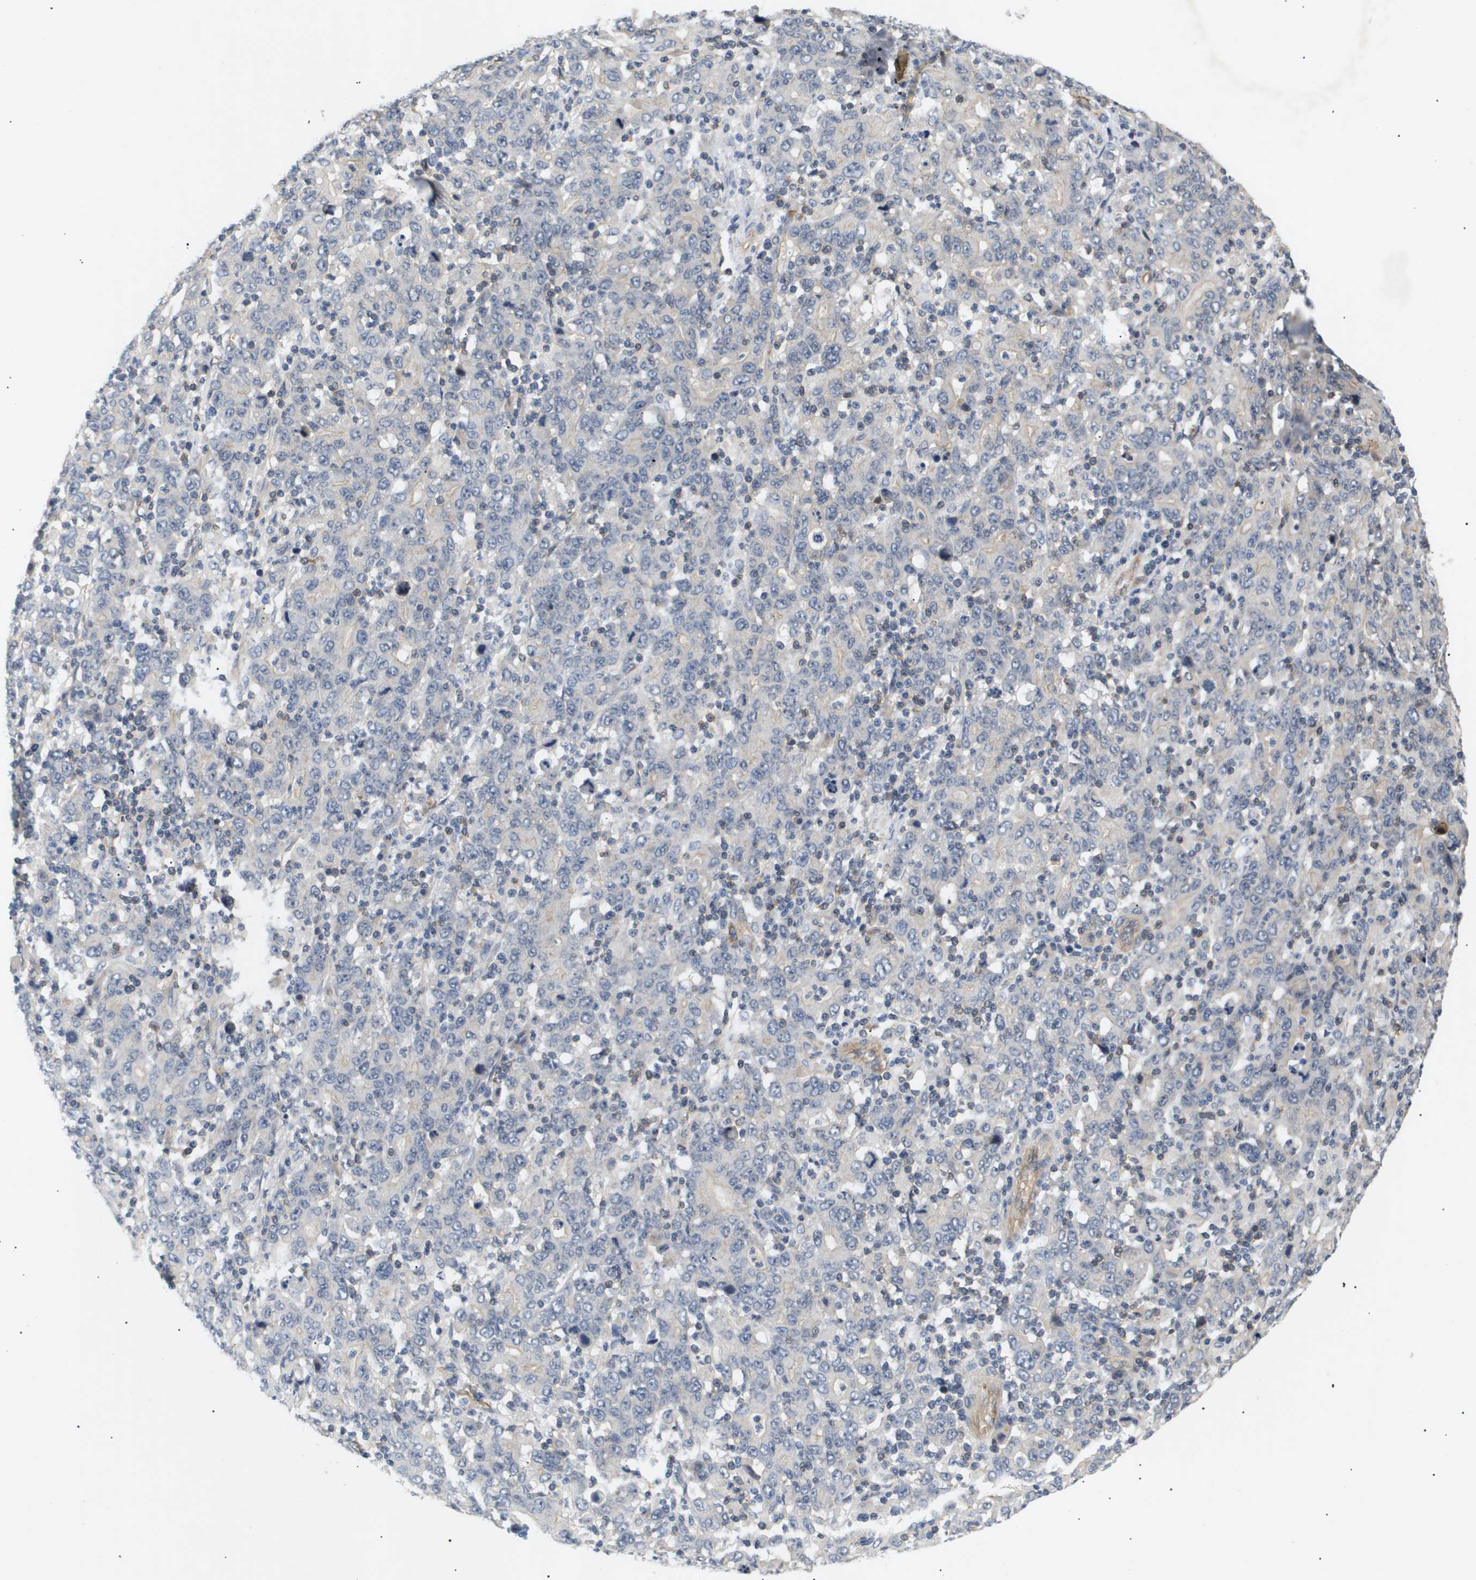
{"staining": {"intensity": "negative", "quantity": "none", "location": "none"}, "tissue": "stomach cancer", "cell_type": "Tumor cells", "image_type": "cancer", "snomed": [{"axis": "morphology", "description": "Adenocarcinoma, NOS"}, {"axis": "topography", "description": "Stomach, upper"}], "caption": "Protein analysis of stomach cancer (adenocarcinoma) shows no significant expression in tumor cells.", "gene": "CORO2B", "patient": {"sex": "male", "age": 69}}